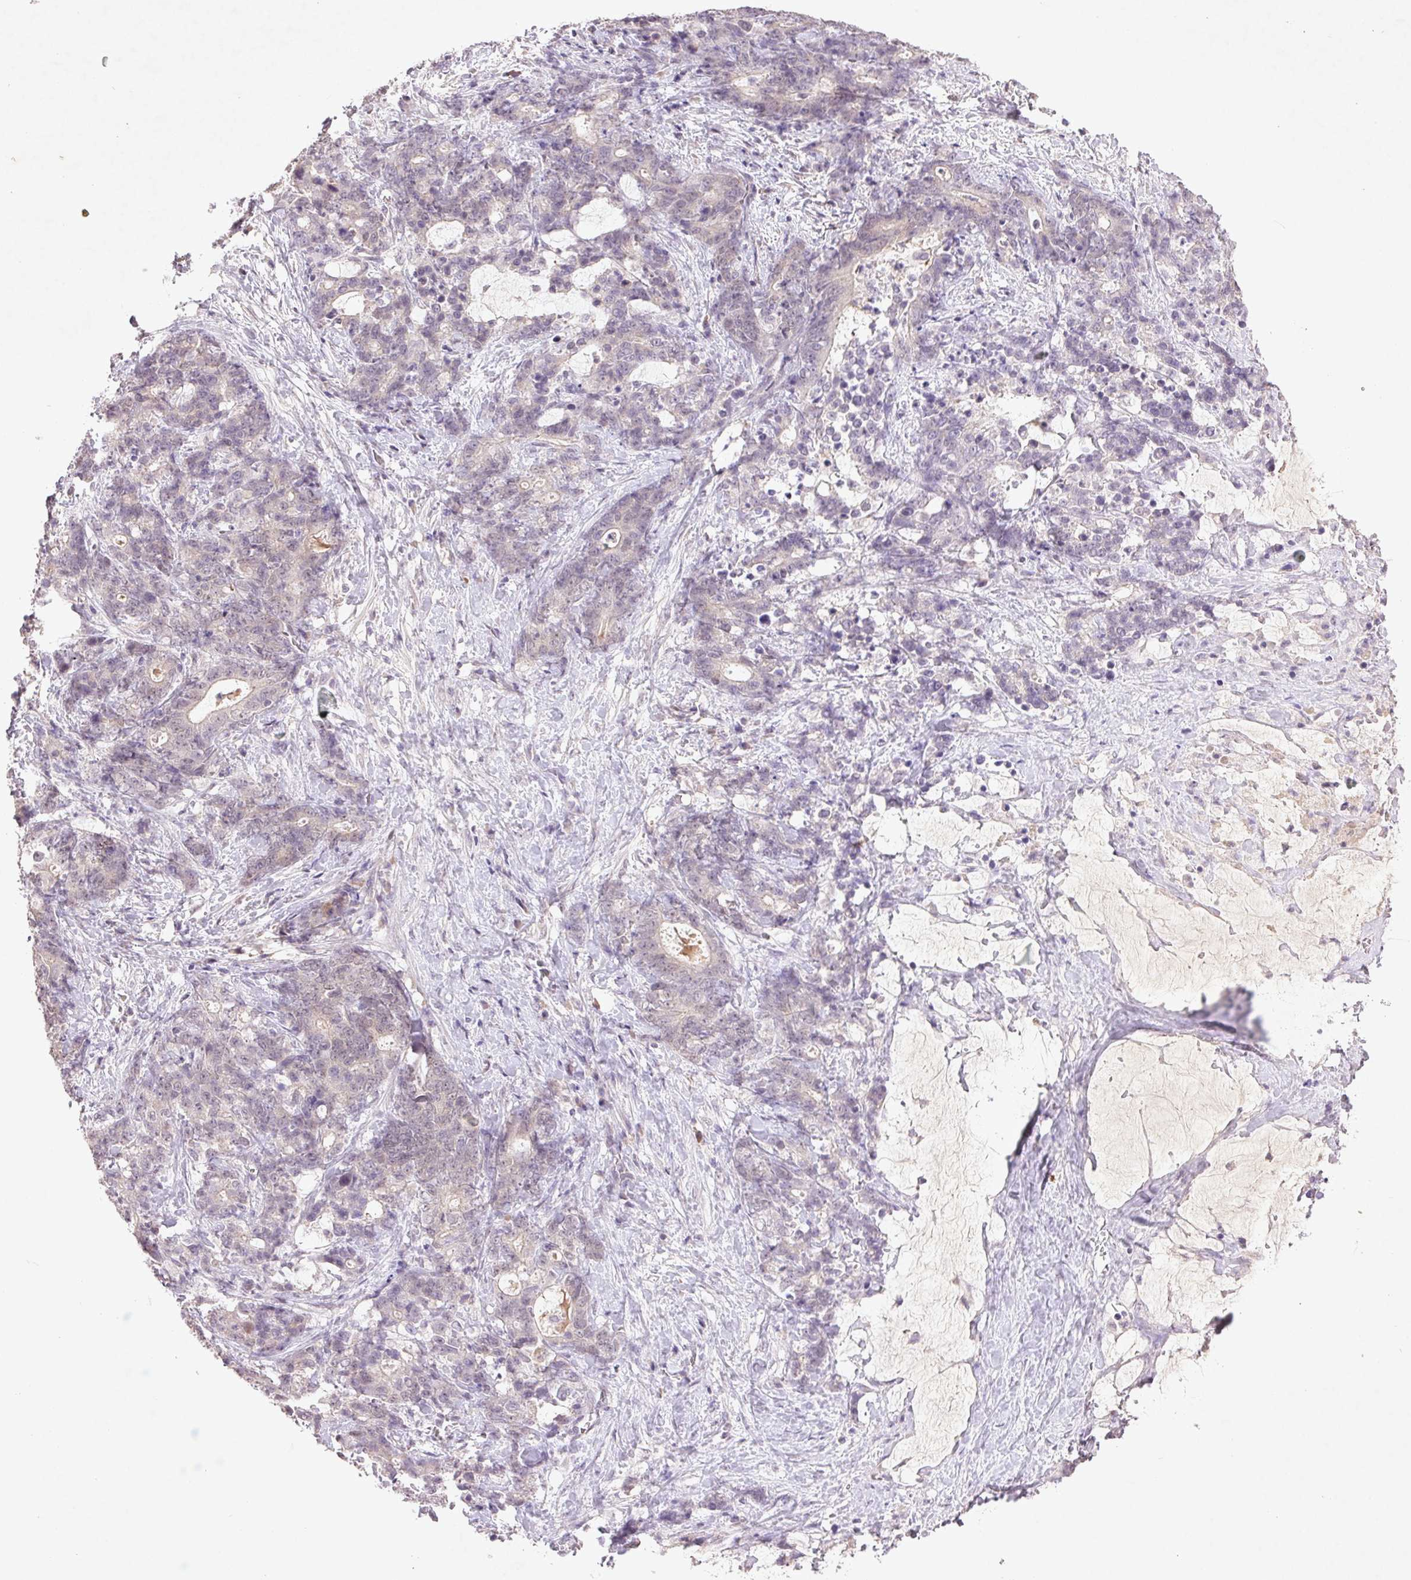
{"staining": {"intensity": "negative", "quantity": "none", "location": "none"}, "tissue": "stomach cancer", "cell_type": "Tumor cells", "image_type": "cancer", "snomed": [{"axis": "morphology", "description": "Normal tissue, NOS"}, {"axis": "morphology", "description": "Adenocarcinoma, NOS"}, {"axis": "topography", "description": "Stomach"}], "caption": "Tumor cells show no significant protein staining in adenocarcinoma (stomach).", "gene": "FAM168B", "patient": {"sex": "female", "age": 64}}